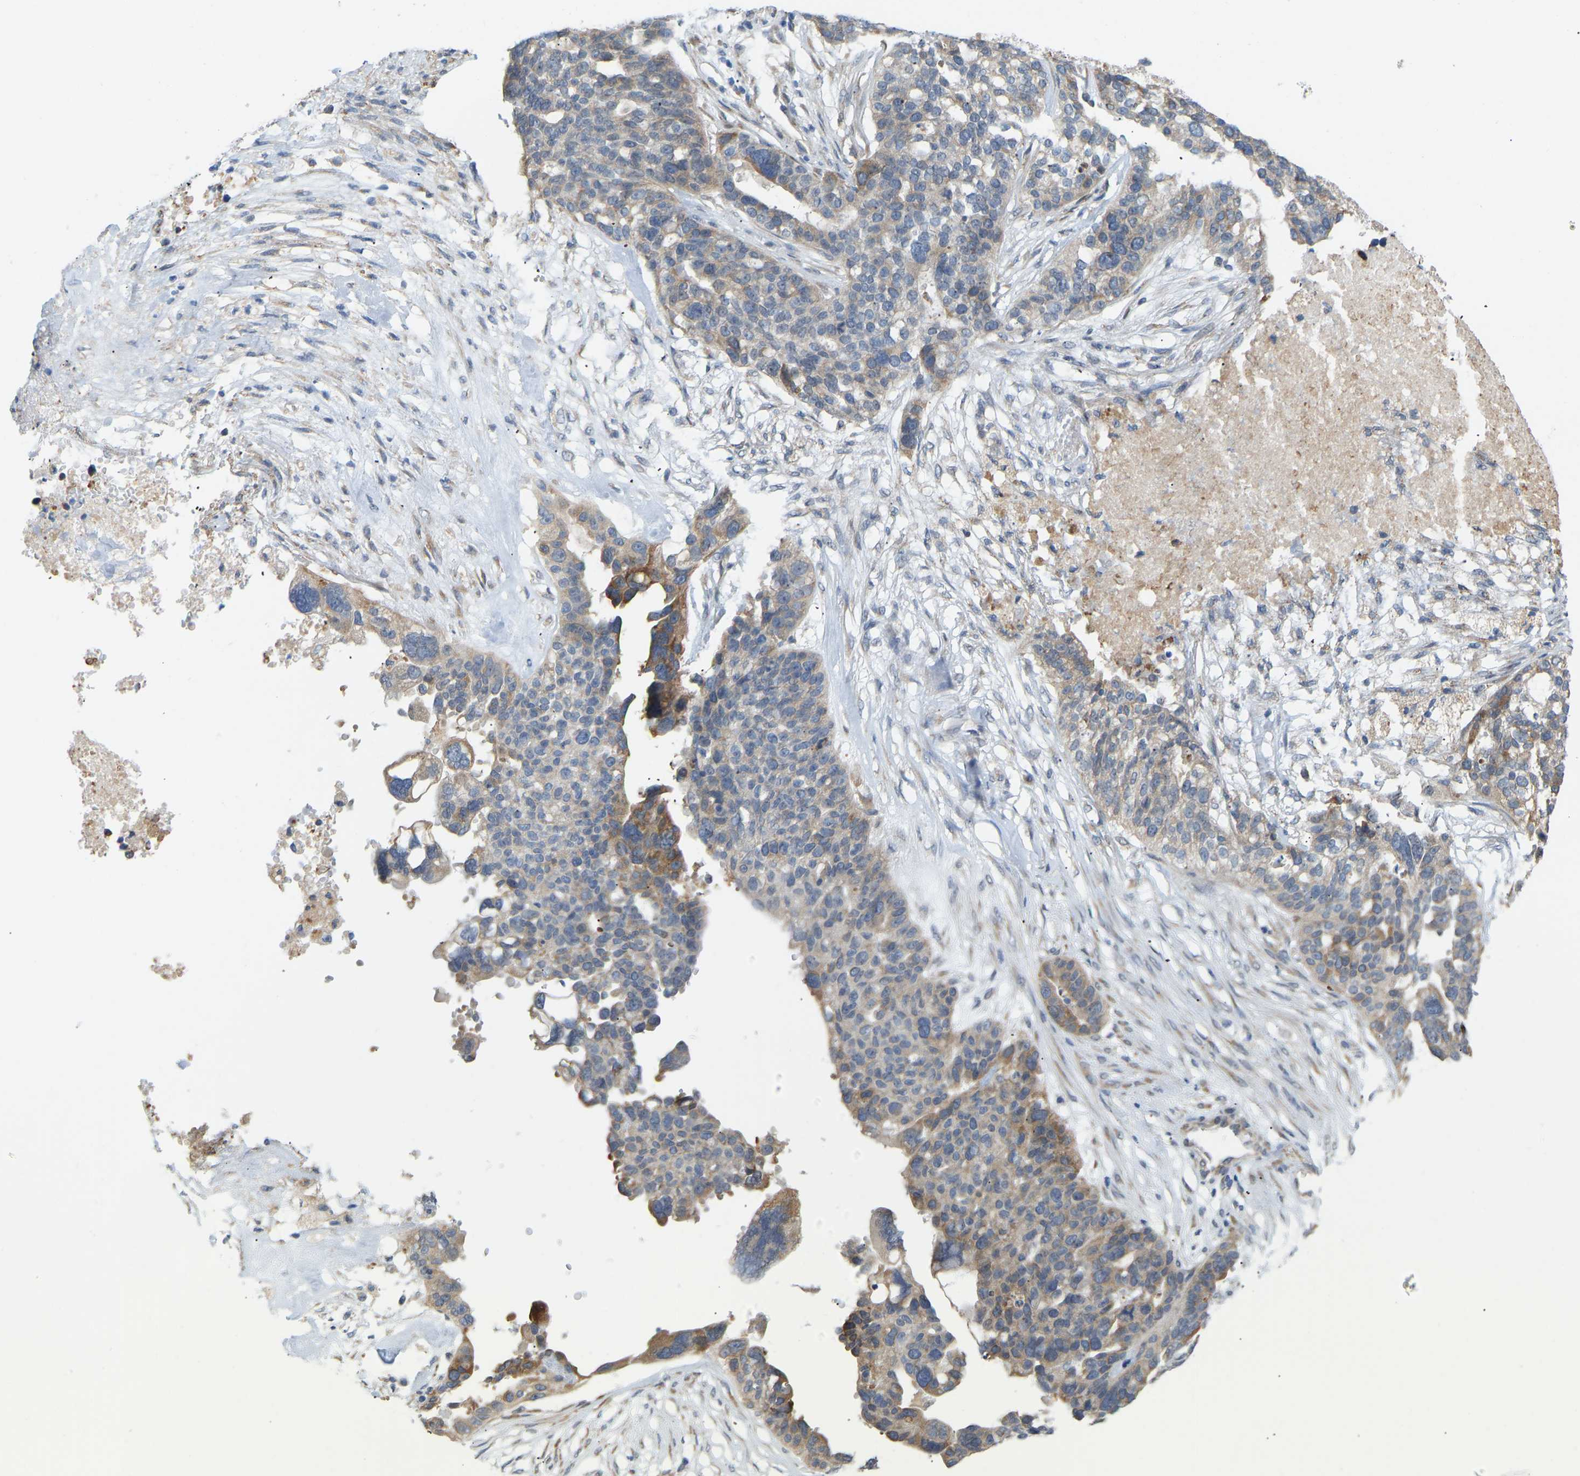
{"staining": {"intensity": "moderate", "quantity": "25%-75%", "location": "cytoplasmic/membranous"}, "tissue": "ovarian cancer", "cell_type": "Tumor cells", "image_type": "cancer", "snomed": [{"axis": "morphology", "description": "Cystadenocarcinoma, serous, NOS"}, {"axis": "topography", "description": "Ovary"}], "caption": "There is medium levels of moderate cytoplasmic/membranous expression in tumor cells of ovarian cancer, as demonstrated by immunohistochemical staining (brown color).", "gene": "BEND3", "patient": {"sex": "female", "age": 59}}